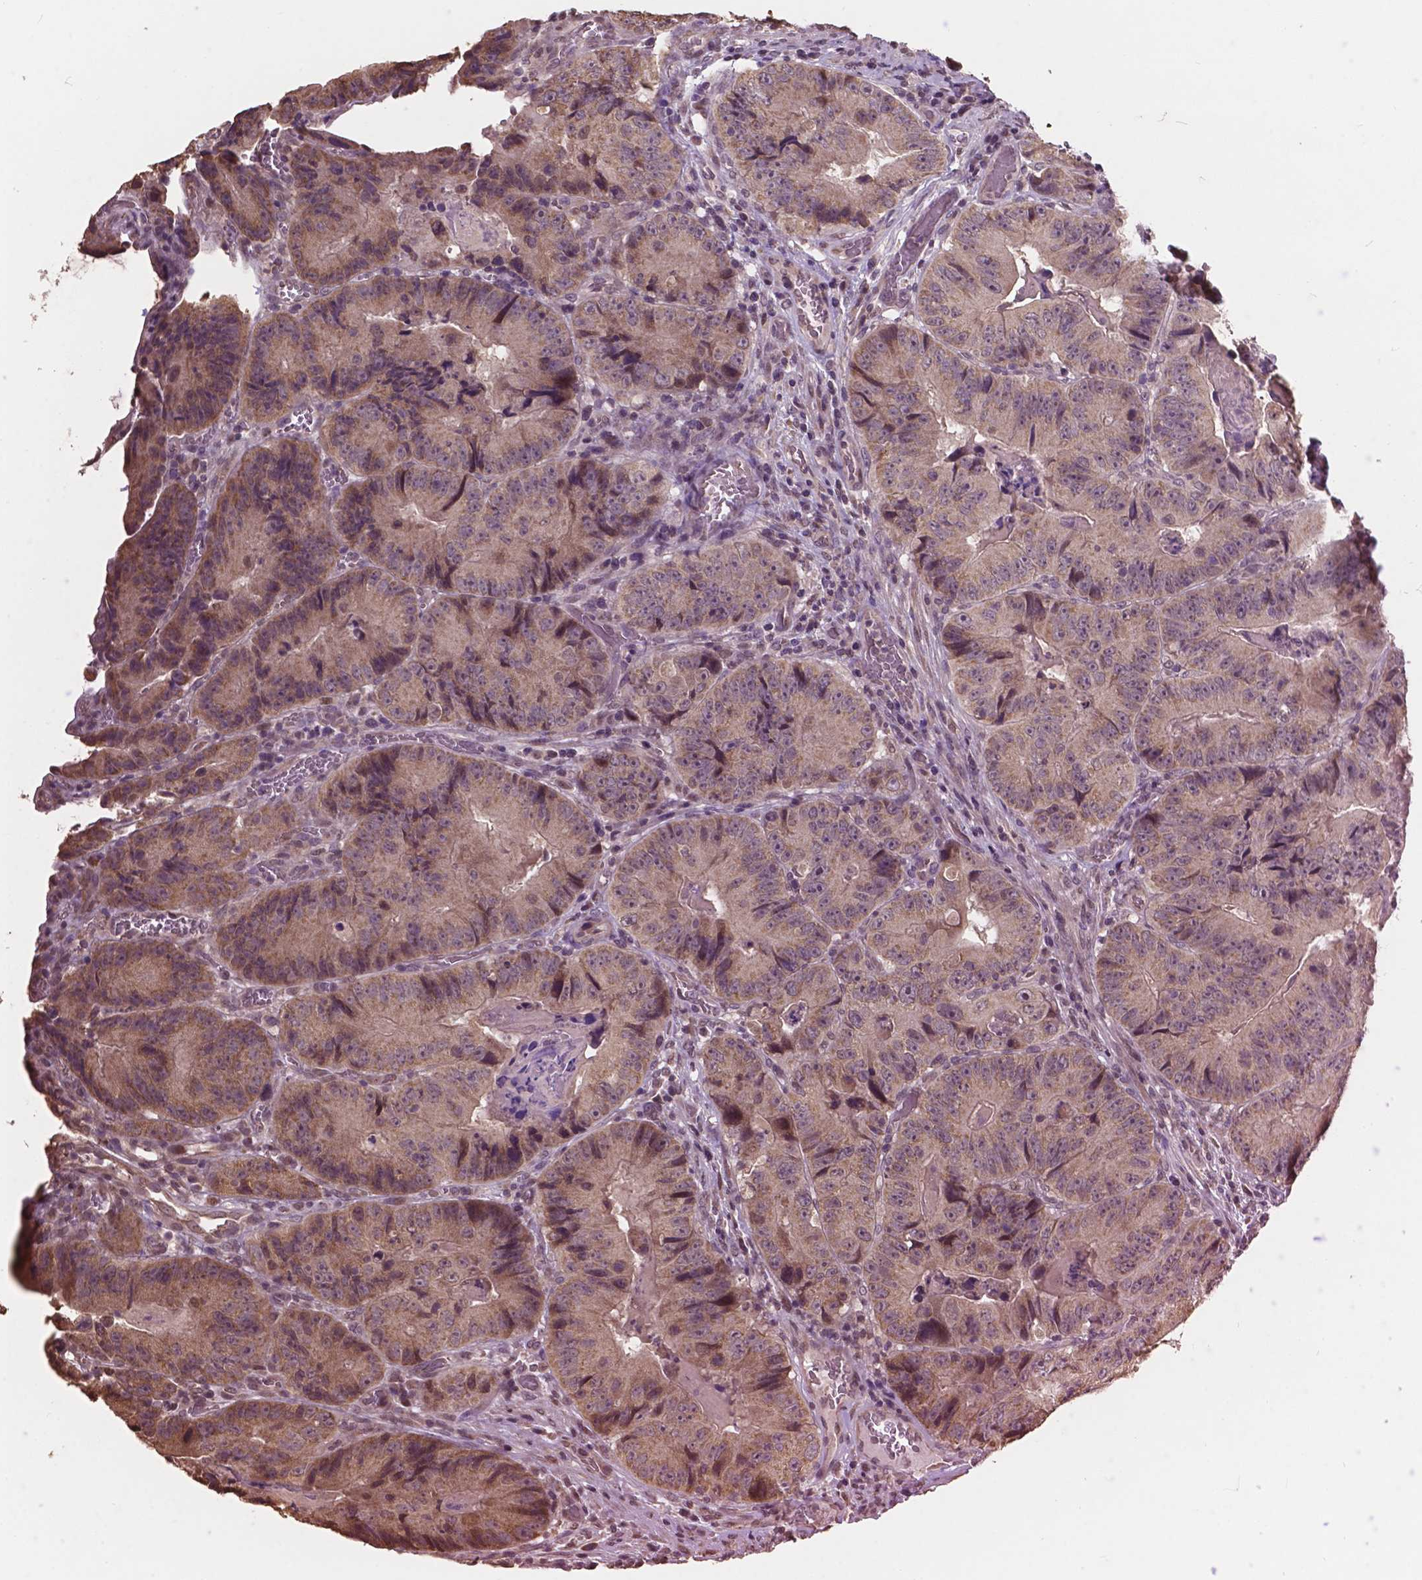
{"staining": {"intensity": "weak", "quantity": "25%-75%", "location": "cytoplasmic/membranous"}, "tissue": "colorectal cancer", "cell_type": "Tumor cells", "image_type": "cancer", "snomed": [{"axis": "morphology", "description": "Adenocarcinoma, NOS"}, {"axis": "topography", "description": "Colon"}], "caption": "The micrograph exhibits a brown stain indicating the presence of a protein in the cytoplasmic/membranous of tumor cells in colorectal cancer (adenocarcinoma).", "gene": "GLRA2", "patient": {"sex": "female", "age": 86}}